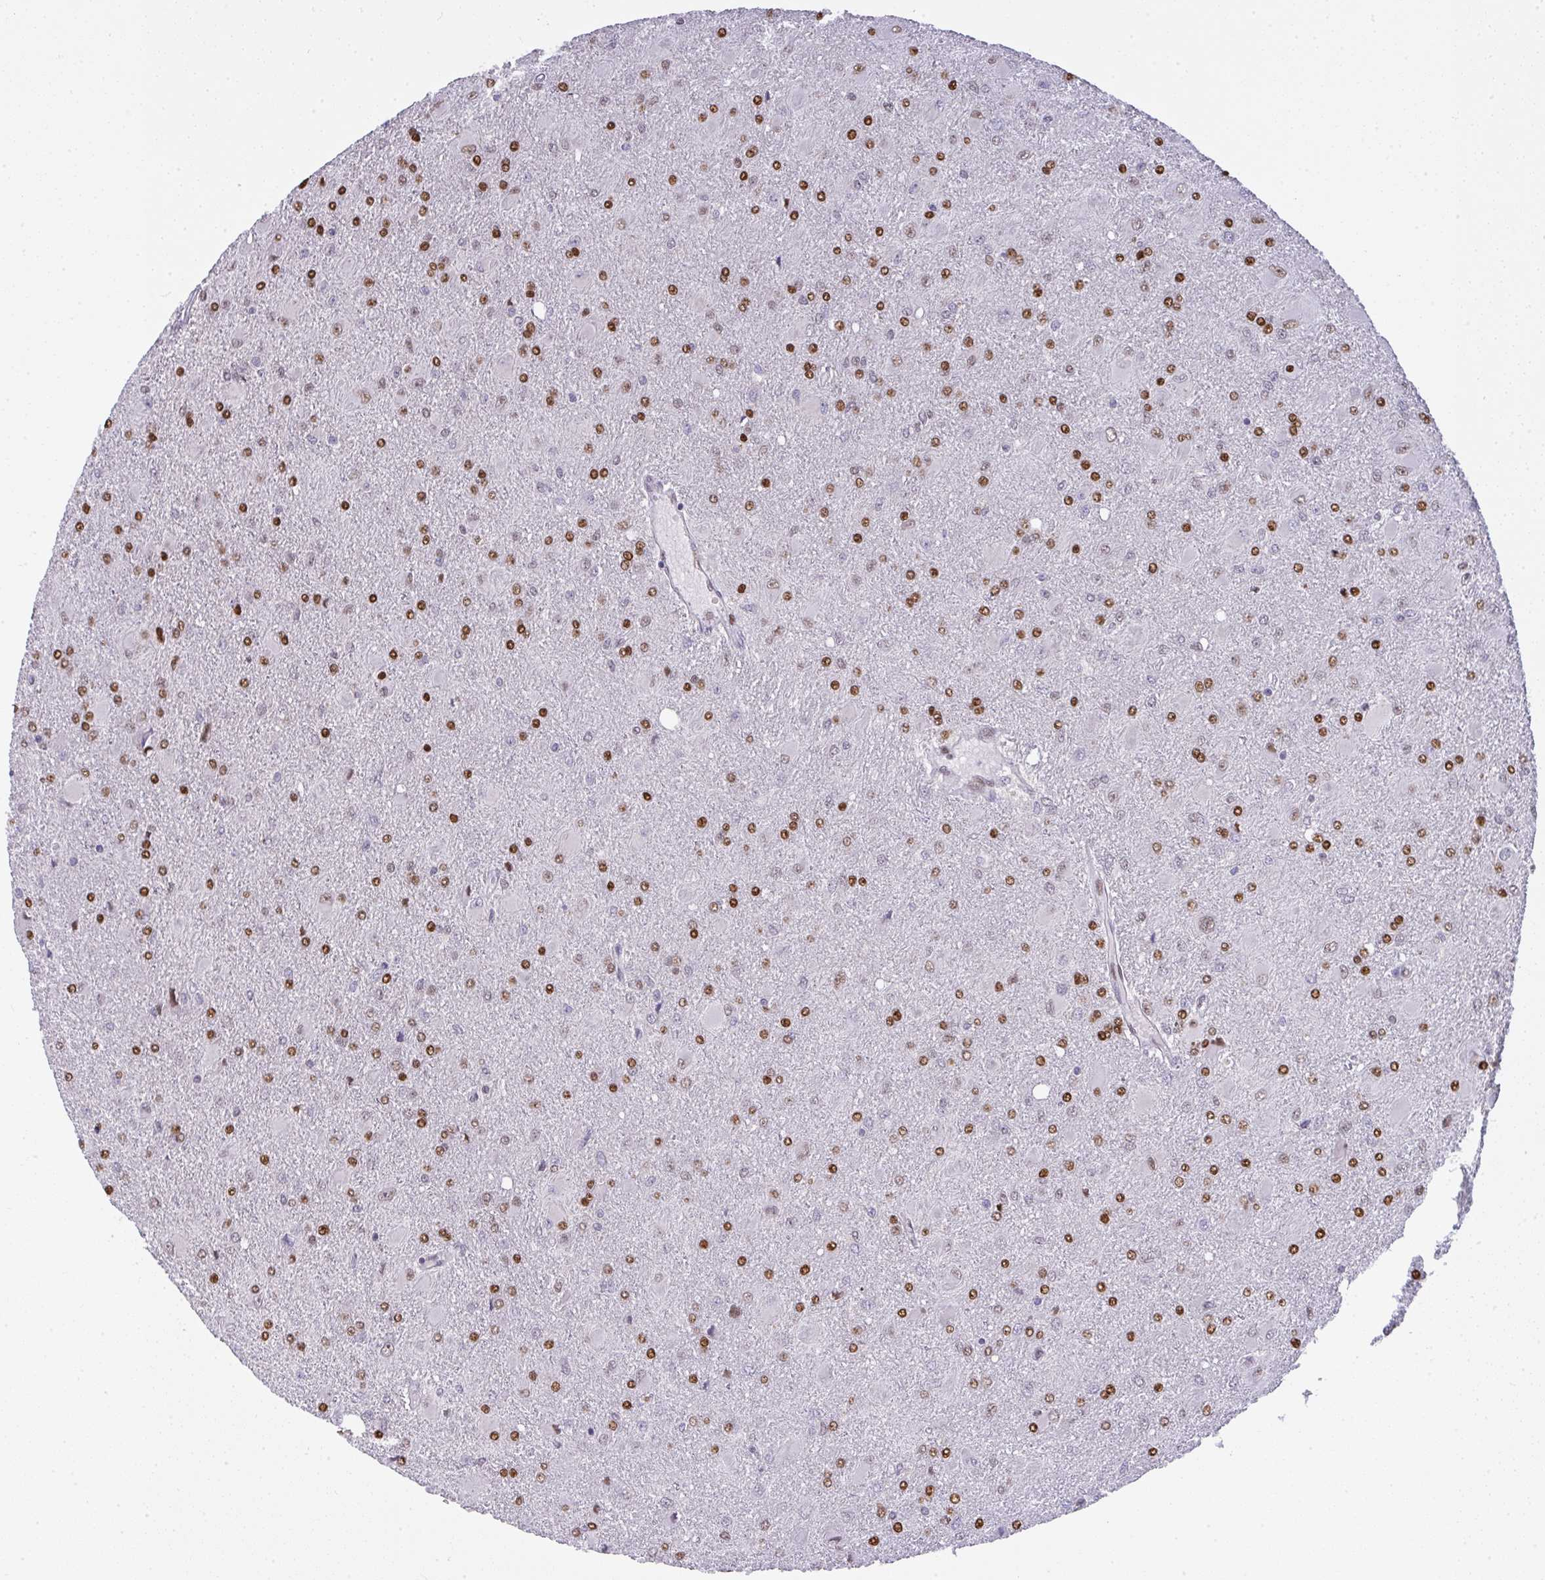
{"staining": {"intensity": "strong", "quantity": "<25%", "location": "nuclear"}, "tissue": "glioma", "cell_type": "Tumor cells", "image_type": "cancer", "snomed": [{"axis": "morphology", "description": "Glioma, malignant, High grade"}, {"axis": "topography", "description": "Brain"}], "caption": "The histopathology image displays staining of malignant high-grade glioma, revealing strong nuclear protein expression (brown color) within tumor cells. Immunohistochemistry (ihc) stains the protein in brown and the nuclei are stained blue.", "gene": "BBX", "patient": {"sex": "male", "age": 67}}